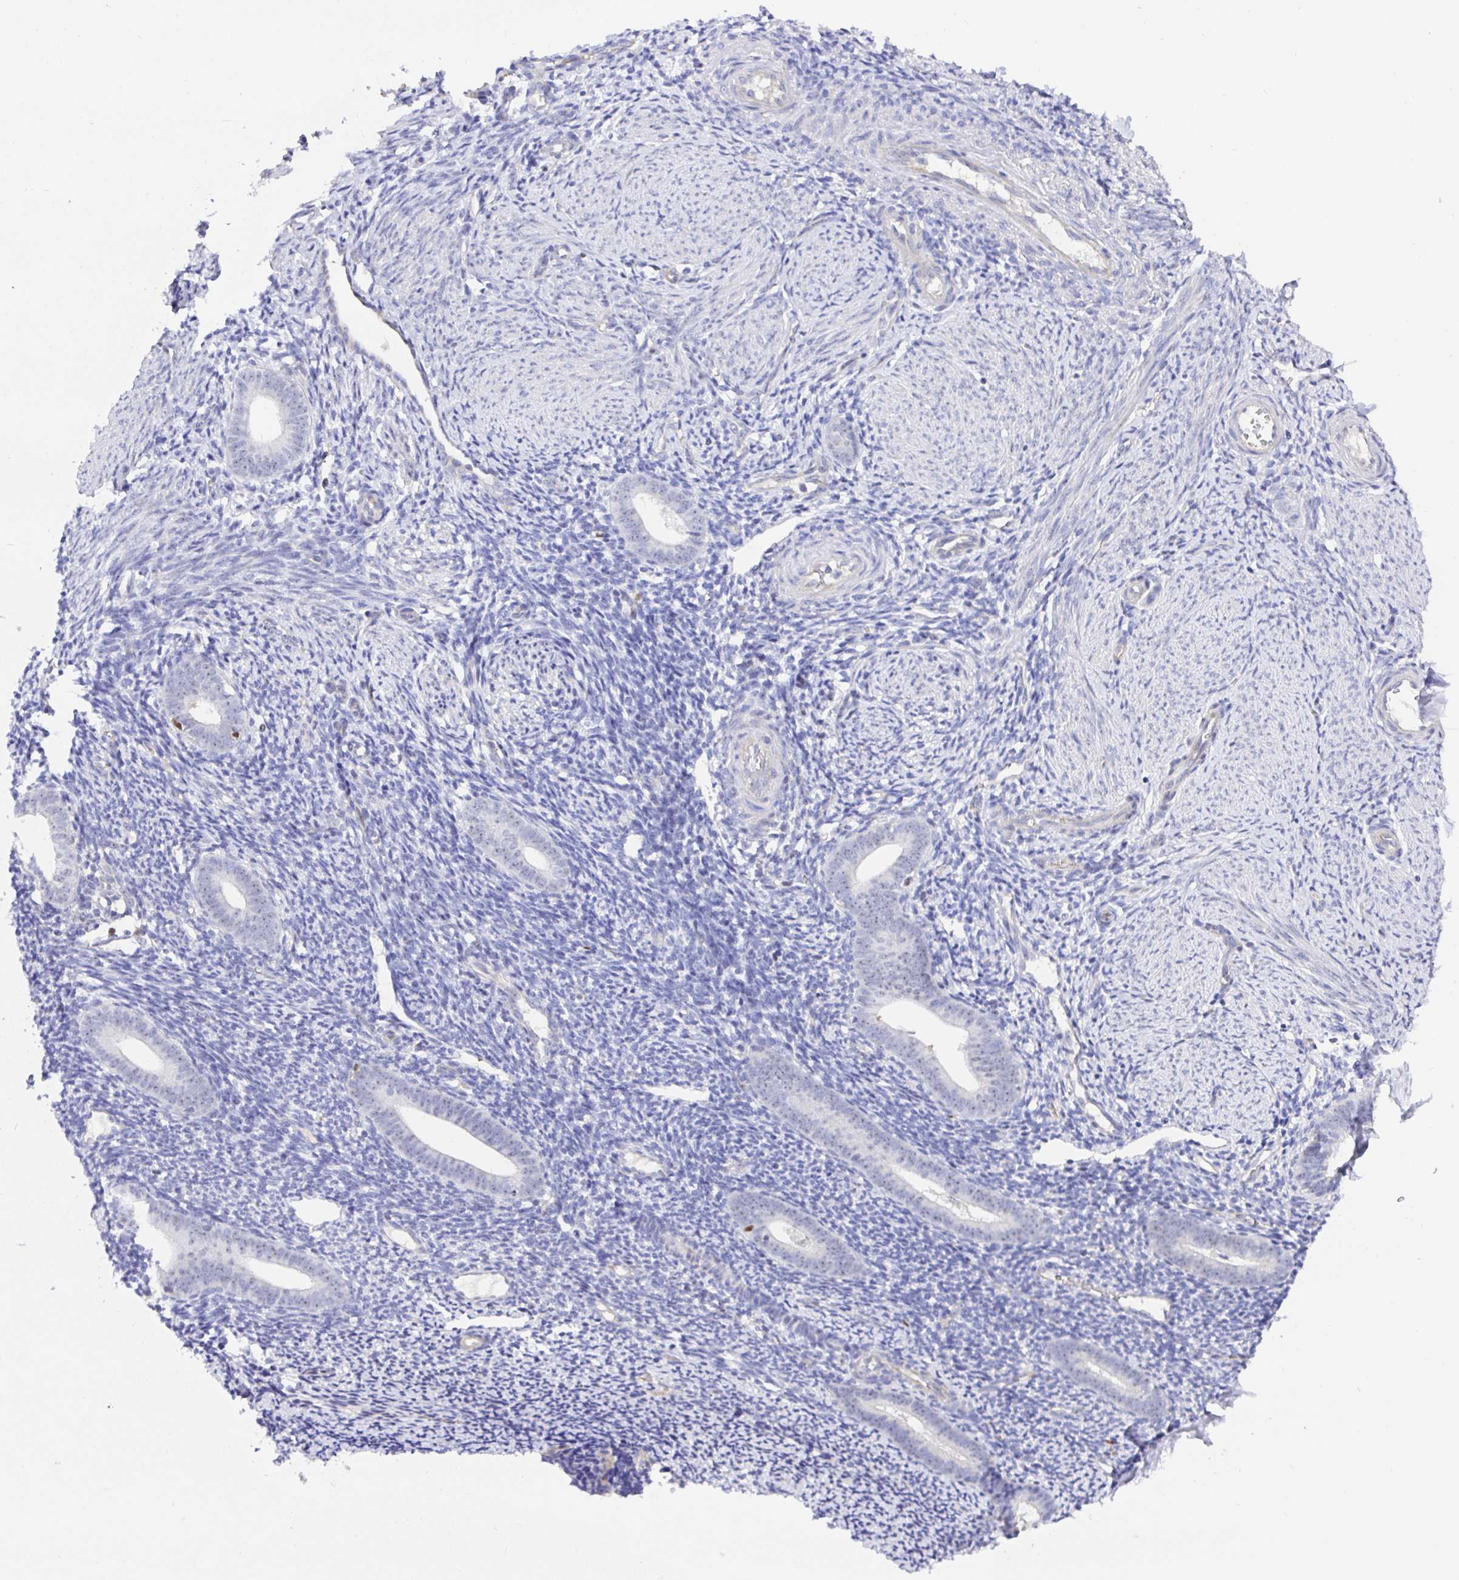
{"staining": {"intensity": "negative", "quantity": "none", "location": "none"}, "tissue": "endometrium", "cell_type": "Cells in endometrial stroma", "image_type": "normal", "snomed": [{"axis": "morphology", "description": "Normal tissue, NOS"}, {"axis": "topography", "description": "Endometrium"}], "caption": "Micrograph shows no significant protein staining in cells in endometrial stroma of benign endometrium. The staining is performed using DAB brown chromogen with nuclei counter-stained in using hematoxylin.", "gene": "TIMELESS", "patient": {"sex": "female", "age": 39}}